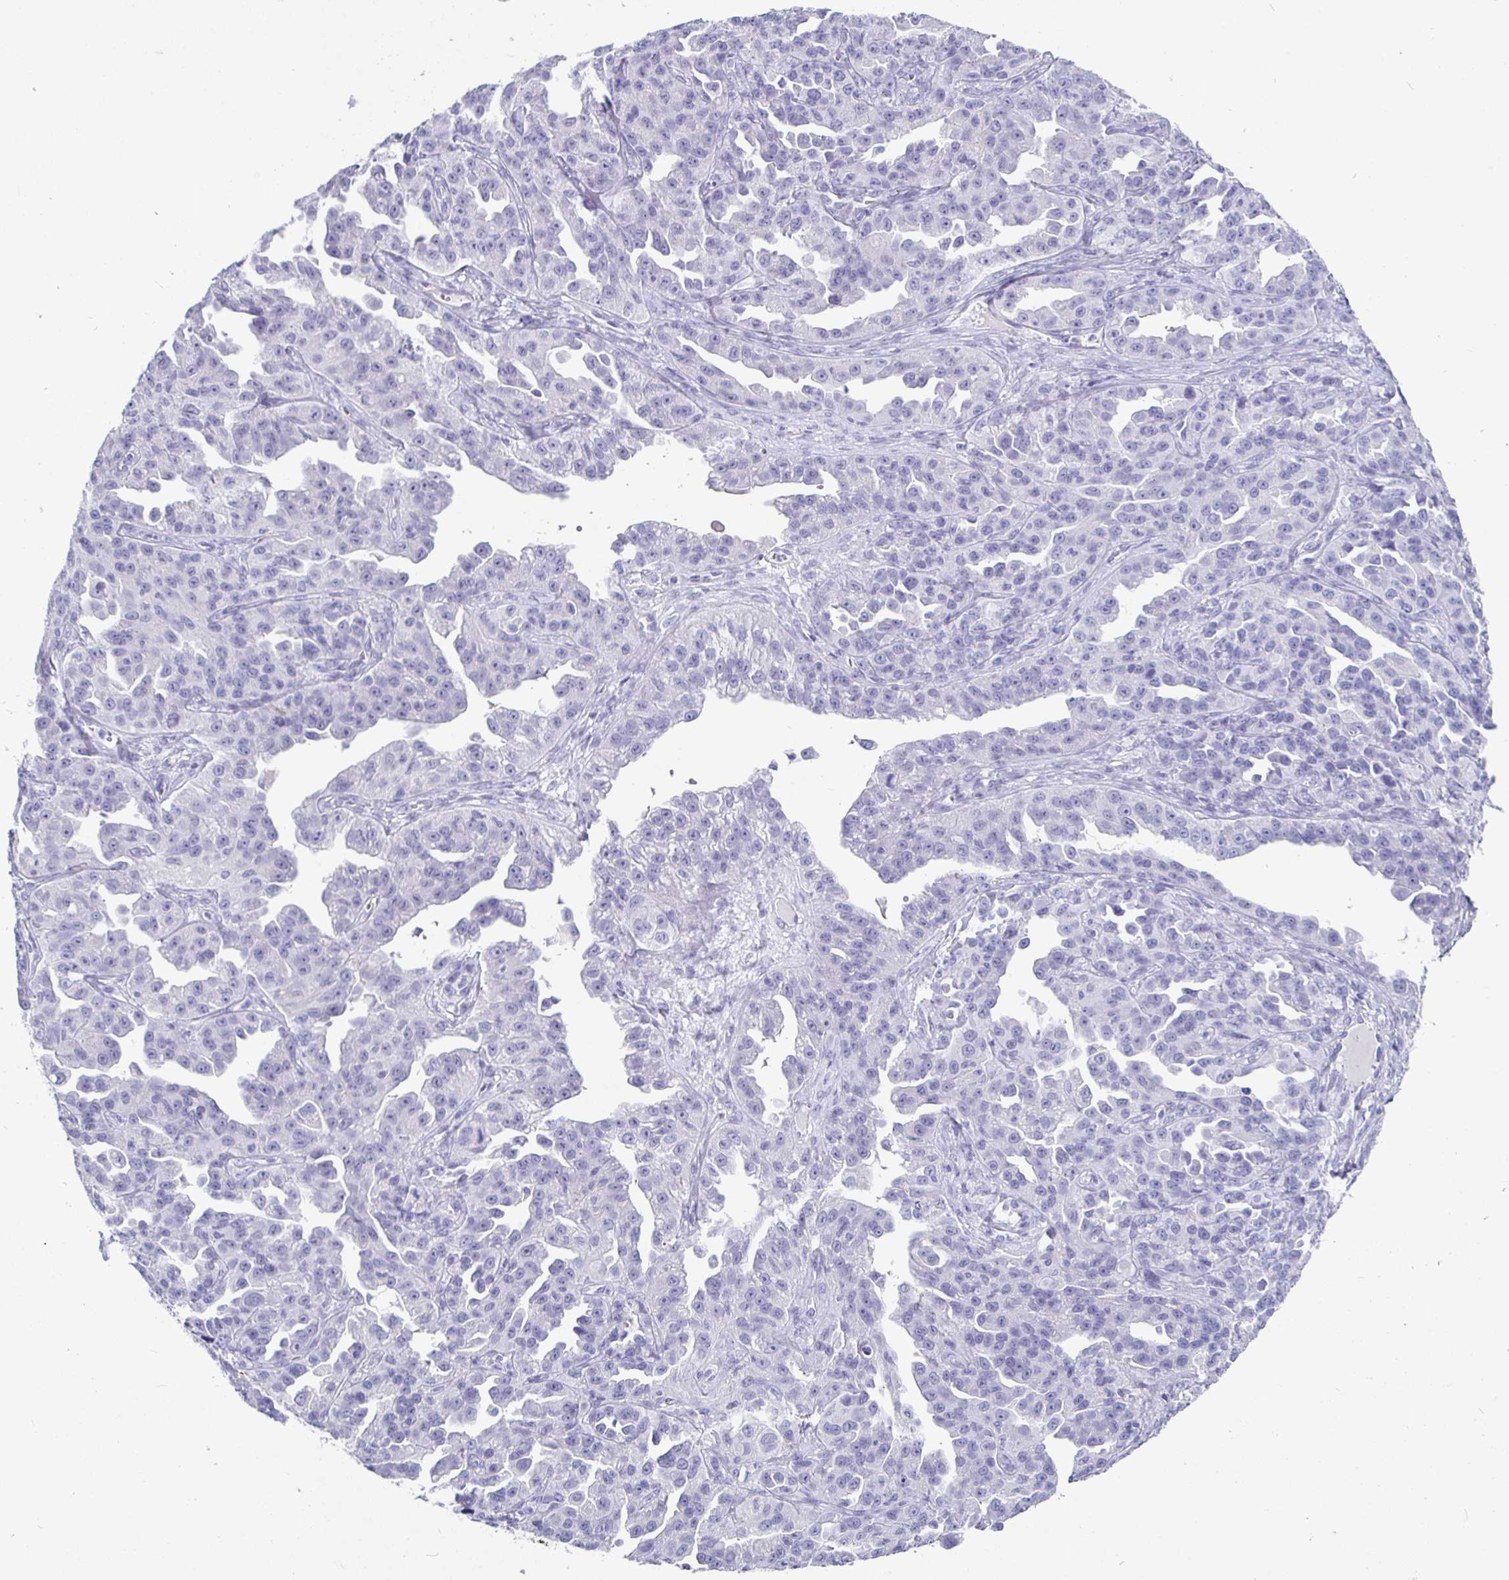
{"staining": {"intensity": "negative", "quantity": "none", "location": "none"}, "tissue": "ovarian cancer", "cell_type": "Tumor cells", "image_type": "cancer", "snomed": [{"axis": "morphology", "description": "Cystadenocarcinoma, serous, NOS"}, {"axis": "topography", "description": "Ovary"}], "caption": "Image shows no significant protein positivity in tumor cells of ovarian serous cystadenocarcinoma.", "gene": "TMEM241", "patient": {"sex": "female", "age": 75}}